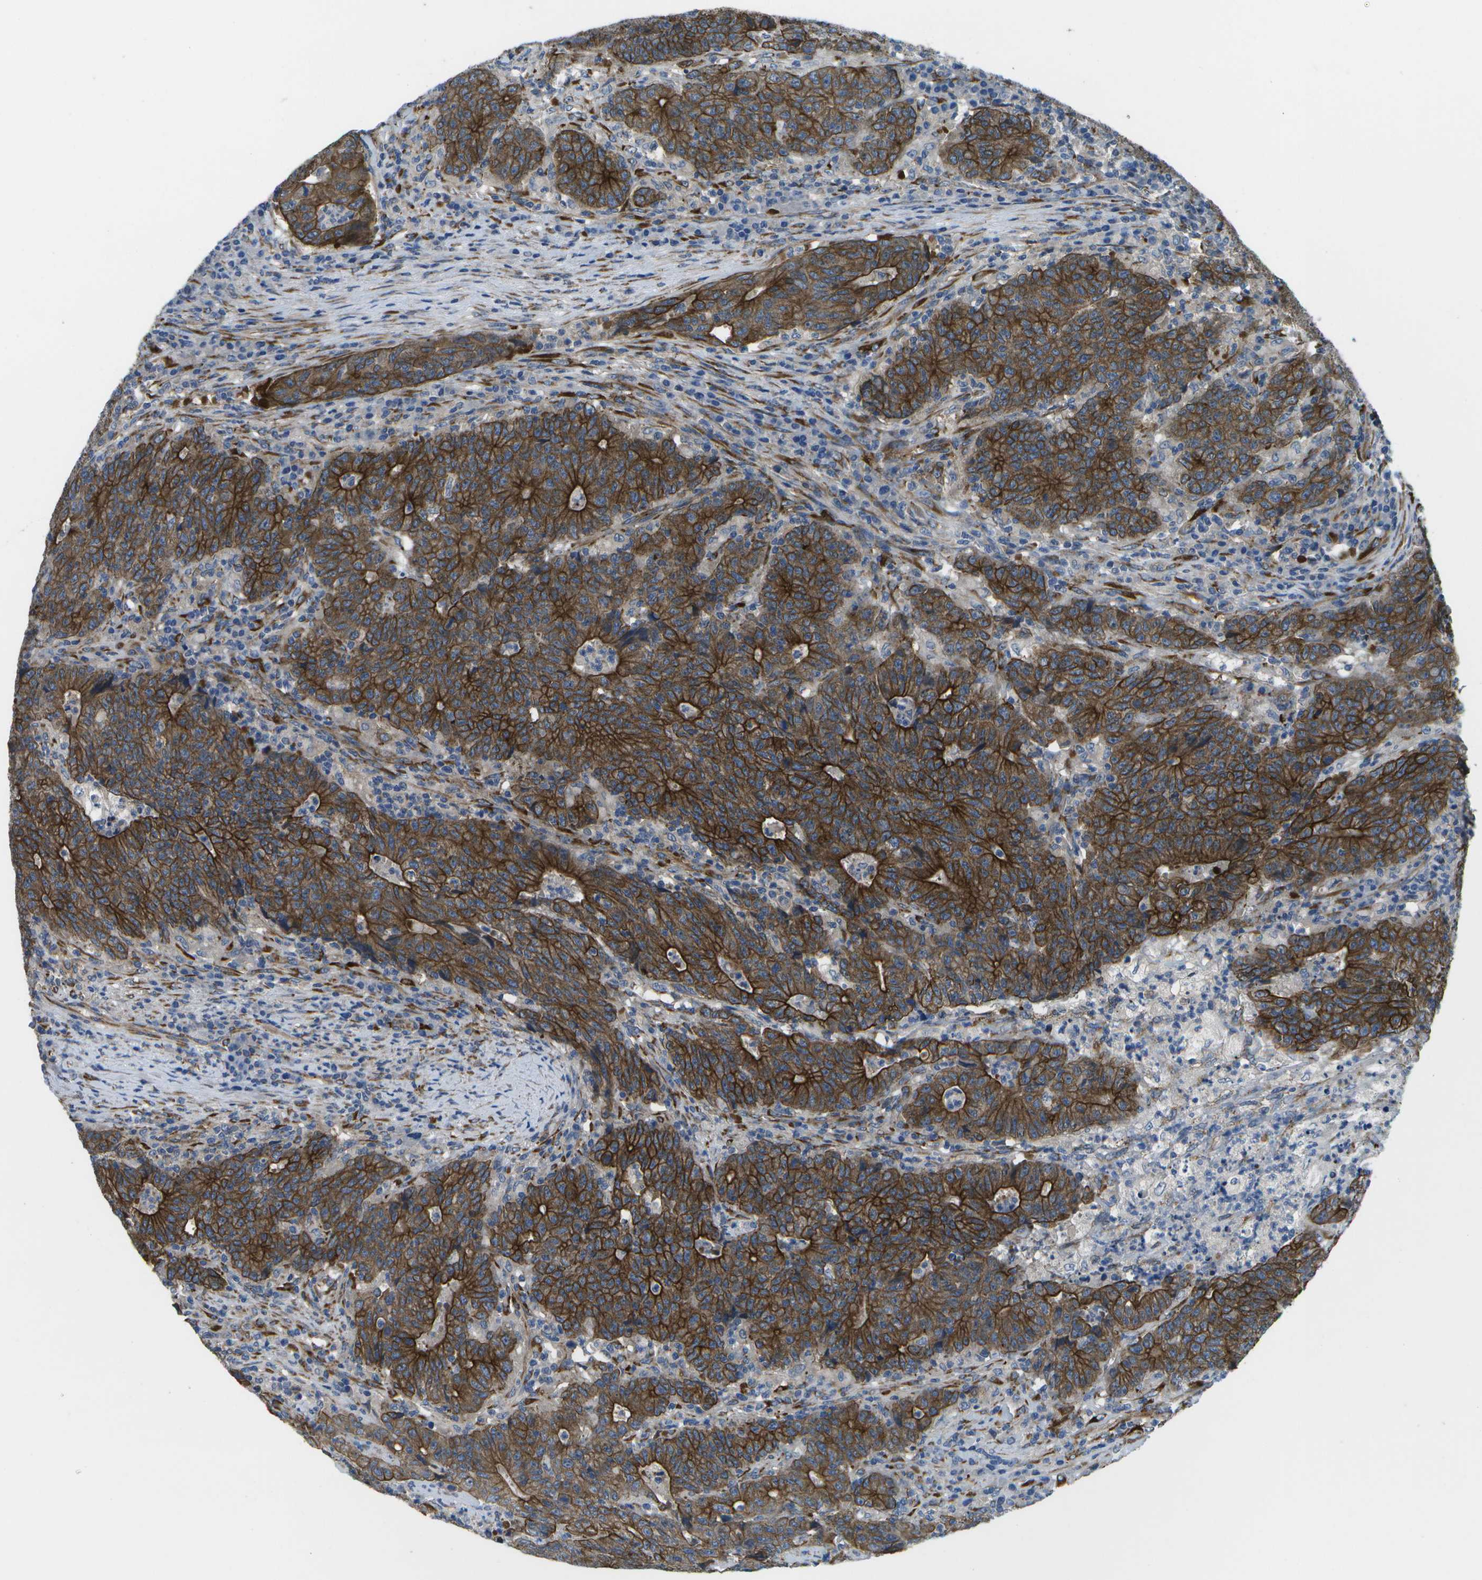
{"staining": {"intensity": "strong", "quantity": ">75%", "location": "cytoplasmic/membranous"}, "tissue": "colorectal cancer", "cell_type": "Tumor cells", "image_type": "cancer", "snomed": [{"axis": "morphology", "description": "Normal tissue, NOS"}, {"axis": "morphology", "description": "Adenocarcinoma, NOS"}, {"axis": "topography", "description": "Colon"}], "caption": "This histopathology image exhibits immunohistochemistry (IHC) staining of colorectal cancer, with high strong cytoplasmic/membranous positivity in about >75% of tumor cells.", "gene": "P3H1", "patient": {"sex": "female", "age": 75}}